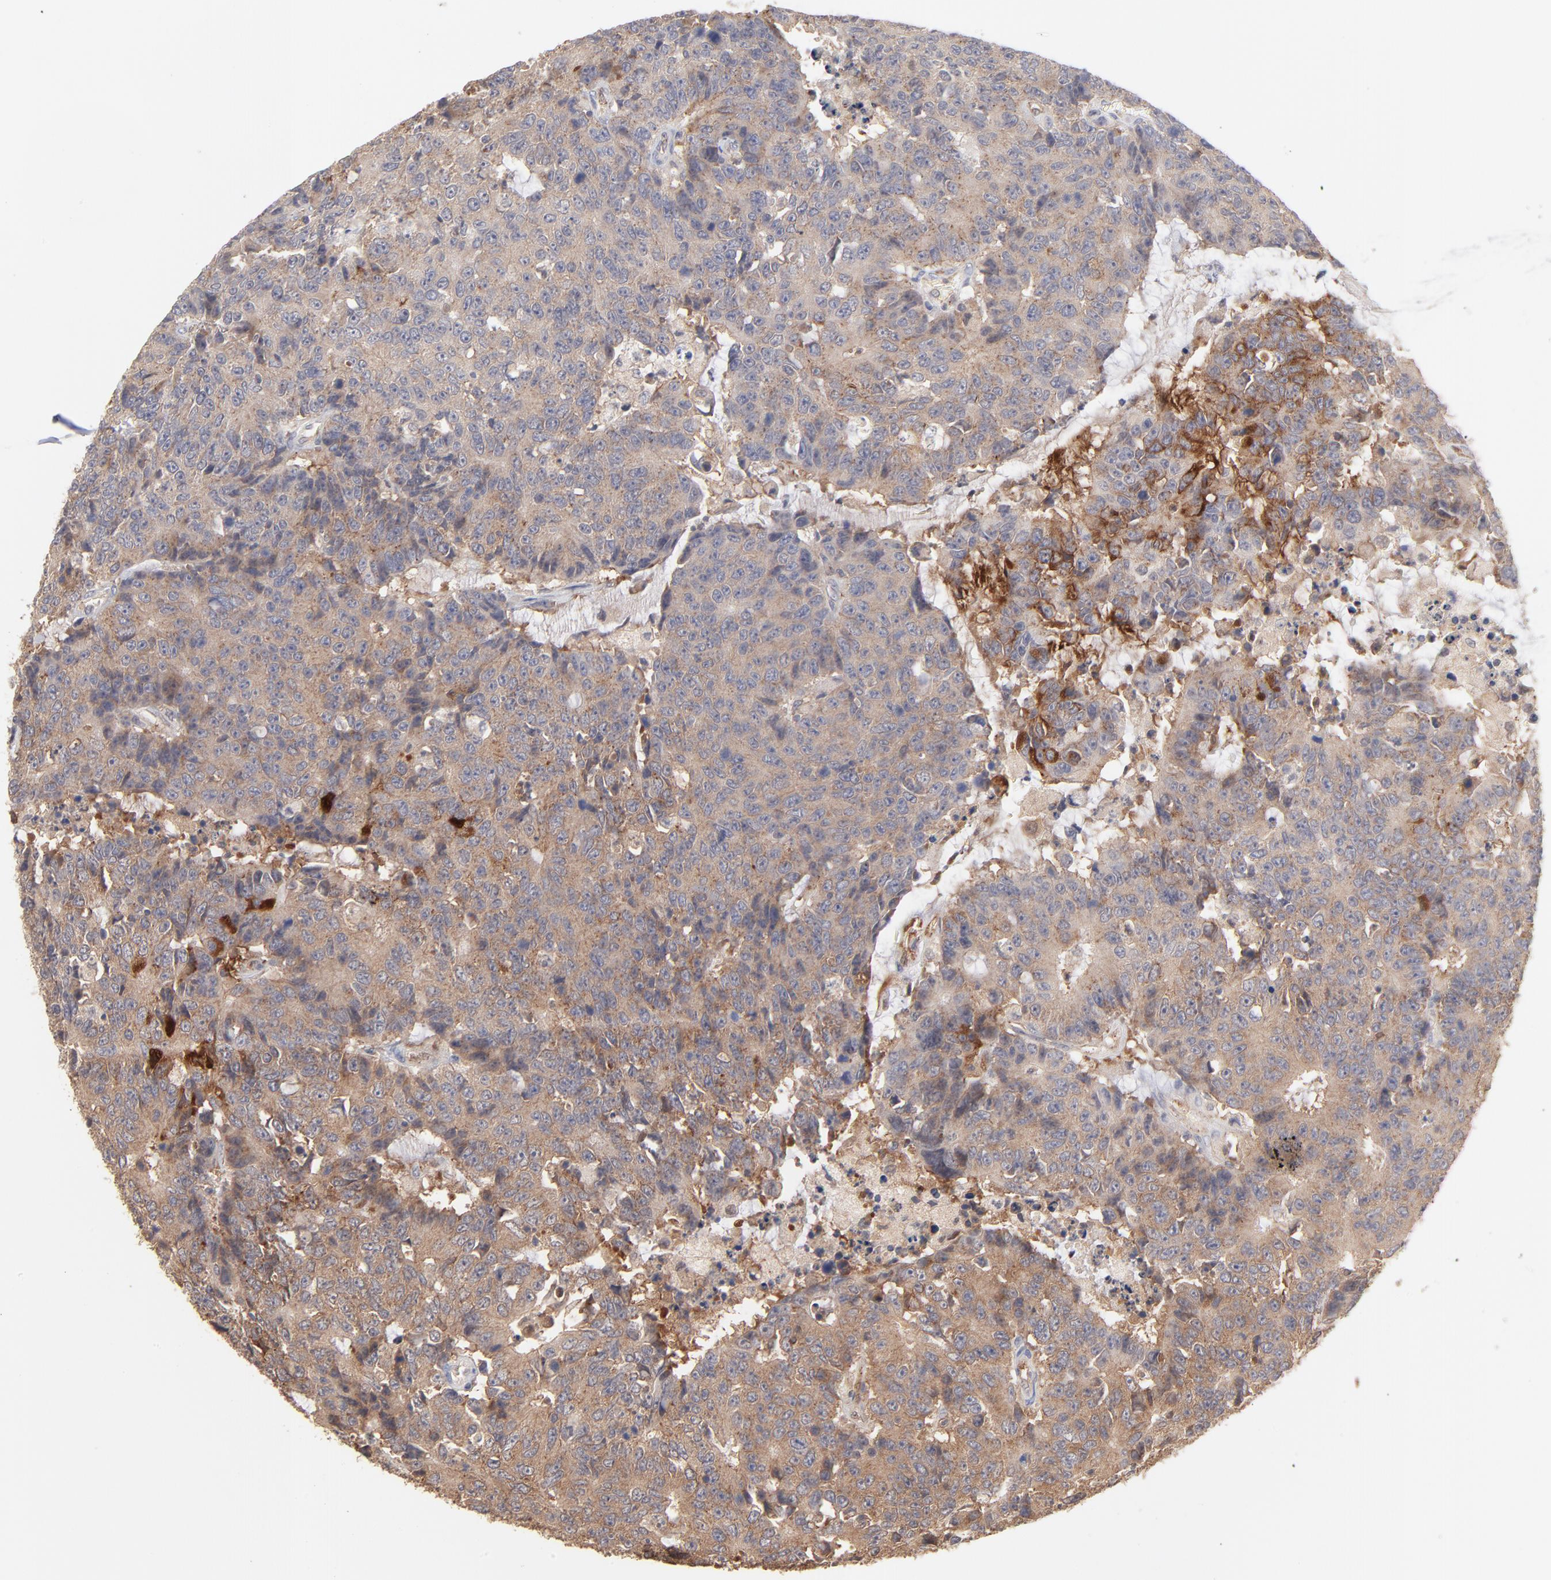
{"staining": {"intensity": "weak", "quantity": ">75%", "location": "cytoplasmic/membranous"}, "tissue": "colorectal cancer", "cell_type": "Tumor cells", "image_type": "cancer", "snomed": [{"axis": "morphology", "description": "Adenocarcinoma, NOS"}, {"axis": "topography", "description": "Colon"}], "caption": "Immunohistochemistry (DAB (3,3'-diaminobenzidine)) staining of human adenocarcinoma (colorectal) exhibits weak cytoplasmic/membranous protein expression in approximately >75% of tumor cells. (IHC, brightfield microscopy, high magnification).", "gene": "IVNS1ABP", "patient": {"sex": "female", "age": 86}}